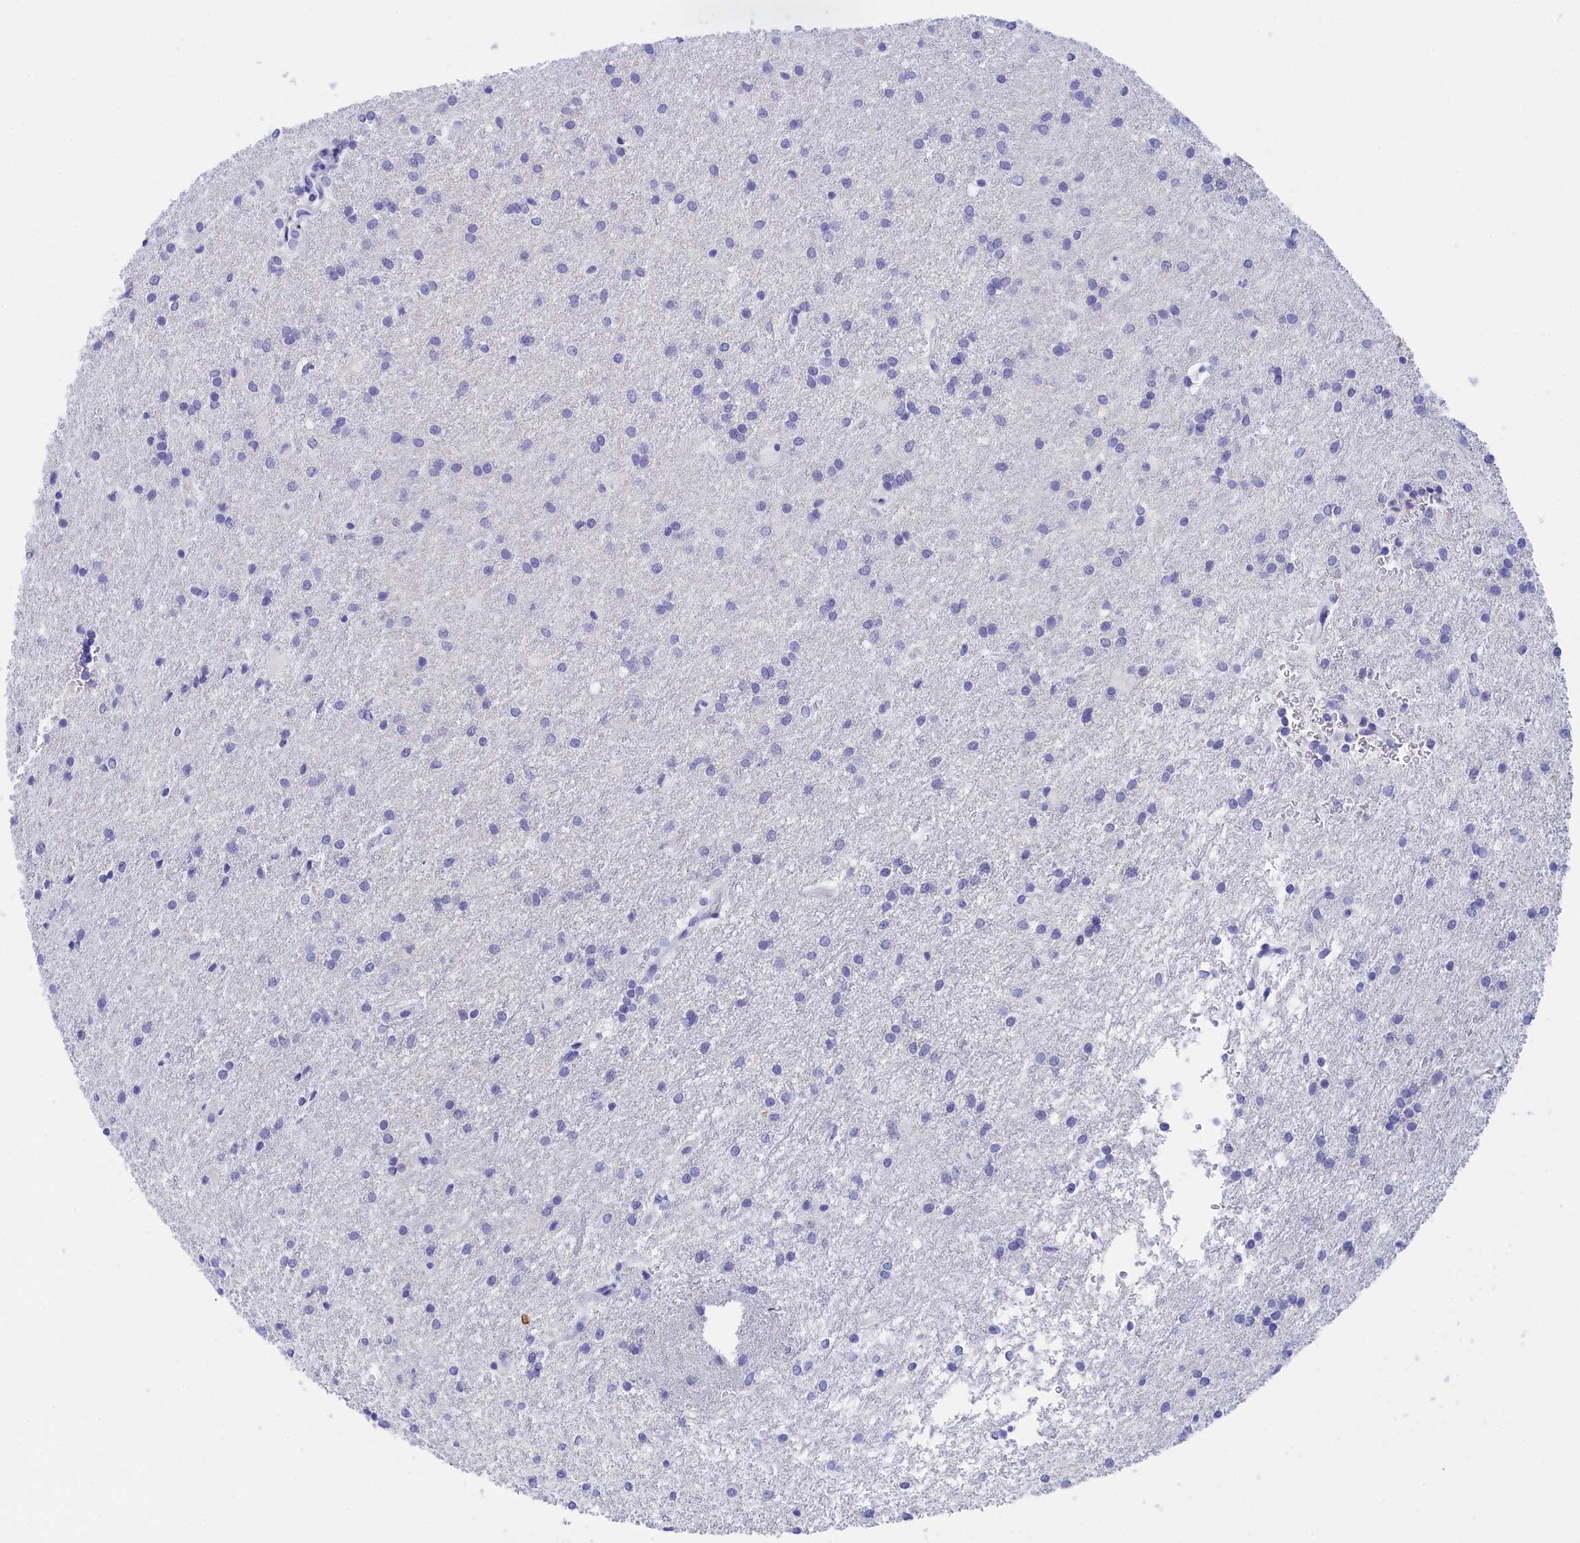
{"staining": {"intensity": "negative", "quantity": "none", "location": "none"}, "tissue": "glioma", "cell_type": "Tumor cells", "image_type": "cancer", "snomed": [{"axis": "morphology", "description": "Glioma, malignant, High grade"}, {"axis": "topography", "description": "Brain"}], "caption": "An immunohistochemistry image of malignant glioma (high-grade) is shown. There is no staining in tumor cells of malignant glioma (high-grade).", "gene": "TRIM10", "patient": {"sex": "female", "age": 50}}